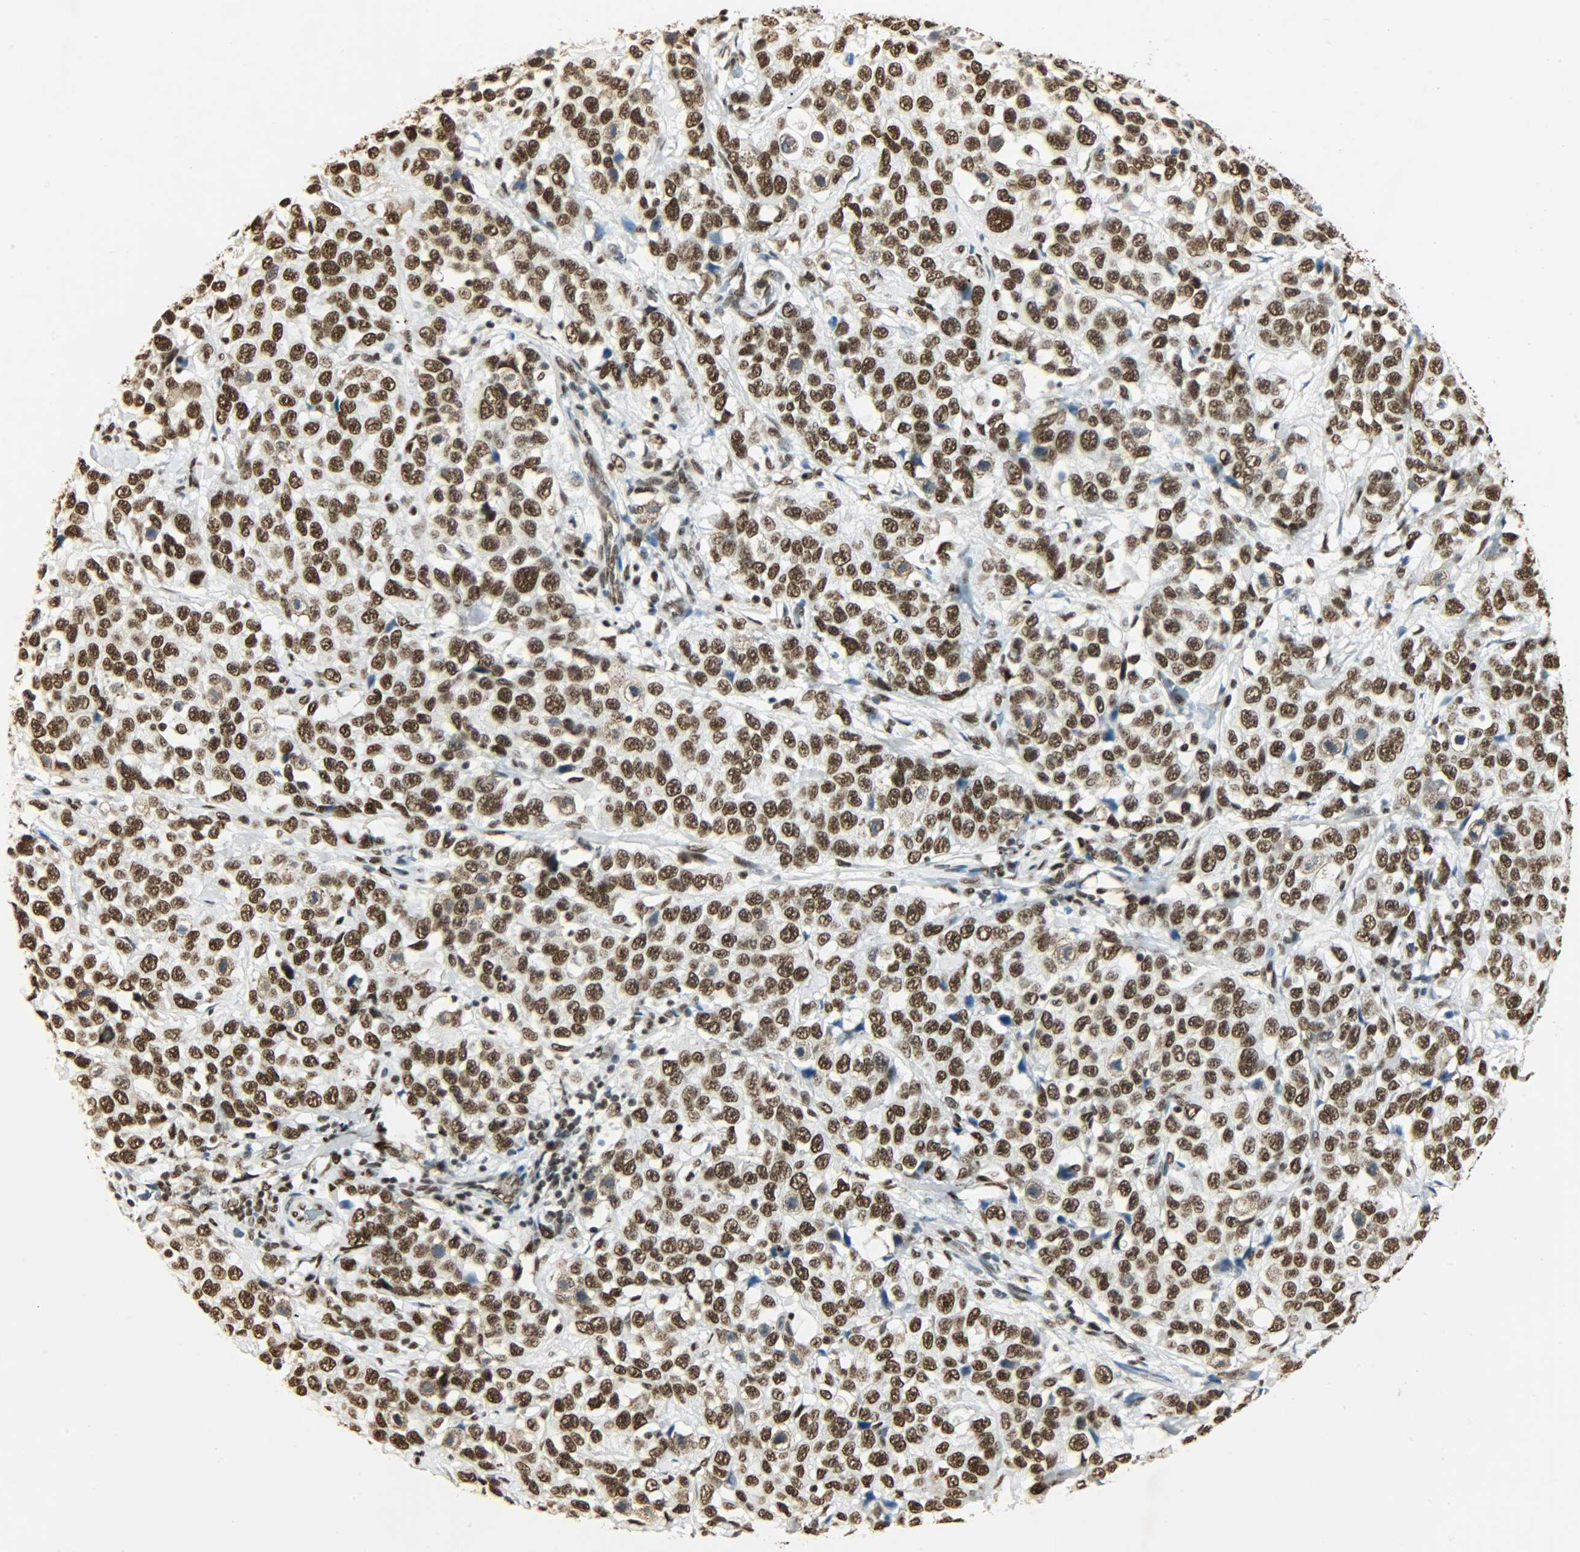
{"staining": {"intensity": "strong", "quantity": ">75%", "location": "nuclear"}, "tissue": "stomach cancer", "cell_type": "Tumor cells", "image_type": "cancer", "snomed": [{"axis": "morphology", "description": "Normal tissue, NOS"}, {"axis": "morphology", "description": "Adenocarcinoma, NOS"}, {"axis": "topography", "description": "Stomach"}], "caption": "Human adenocarcinoma (stomach) stained with a protein marker reveals strong staining in tumor cells.", "gene": "KHDRBS1", "patient": {"sex": "male", "age": 48}}